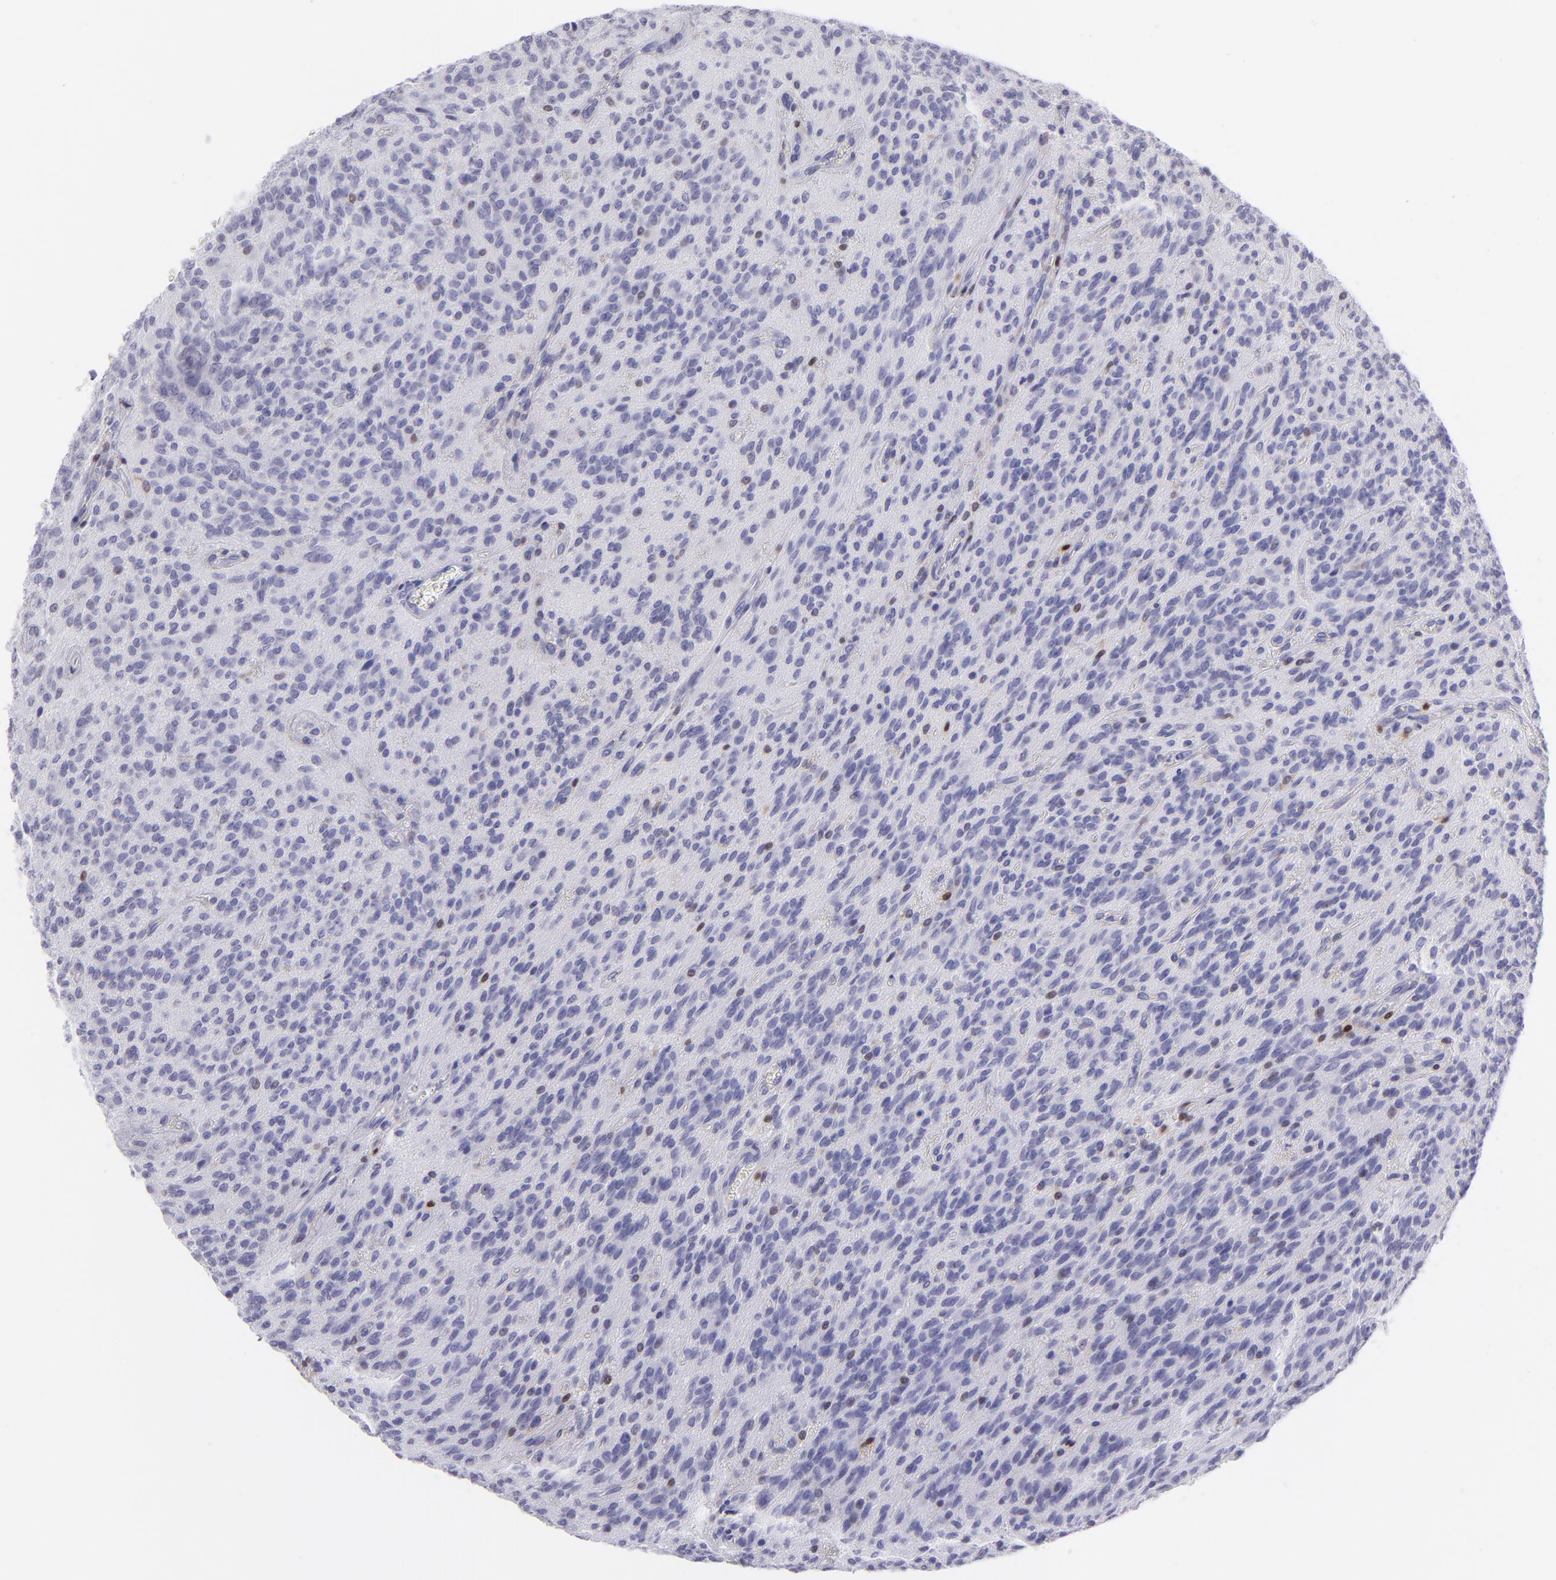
{"staining": {"intensity": "negative", "quantity": "none", "location": "none"}, "tissue": "glioma", "cell_type": "Tumor cells", "image_type": "cancer", "snomed": [{"axis": "morphology", "description": "Glioma, malignant, Low grade"}, {"axis": "topography", "description": "Brain"}], "caption": "The photomicrograph exhibits no staining of tumor cells in glioma. Nuclei are stained in blue.", "gene": "MITF", "patient": {"sex": "female", "age": 15}}